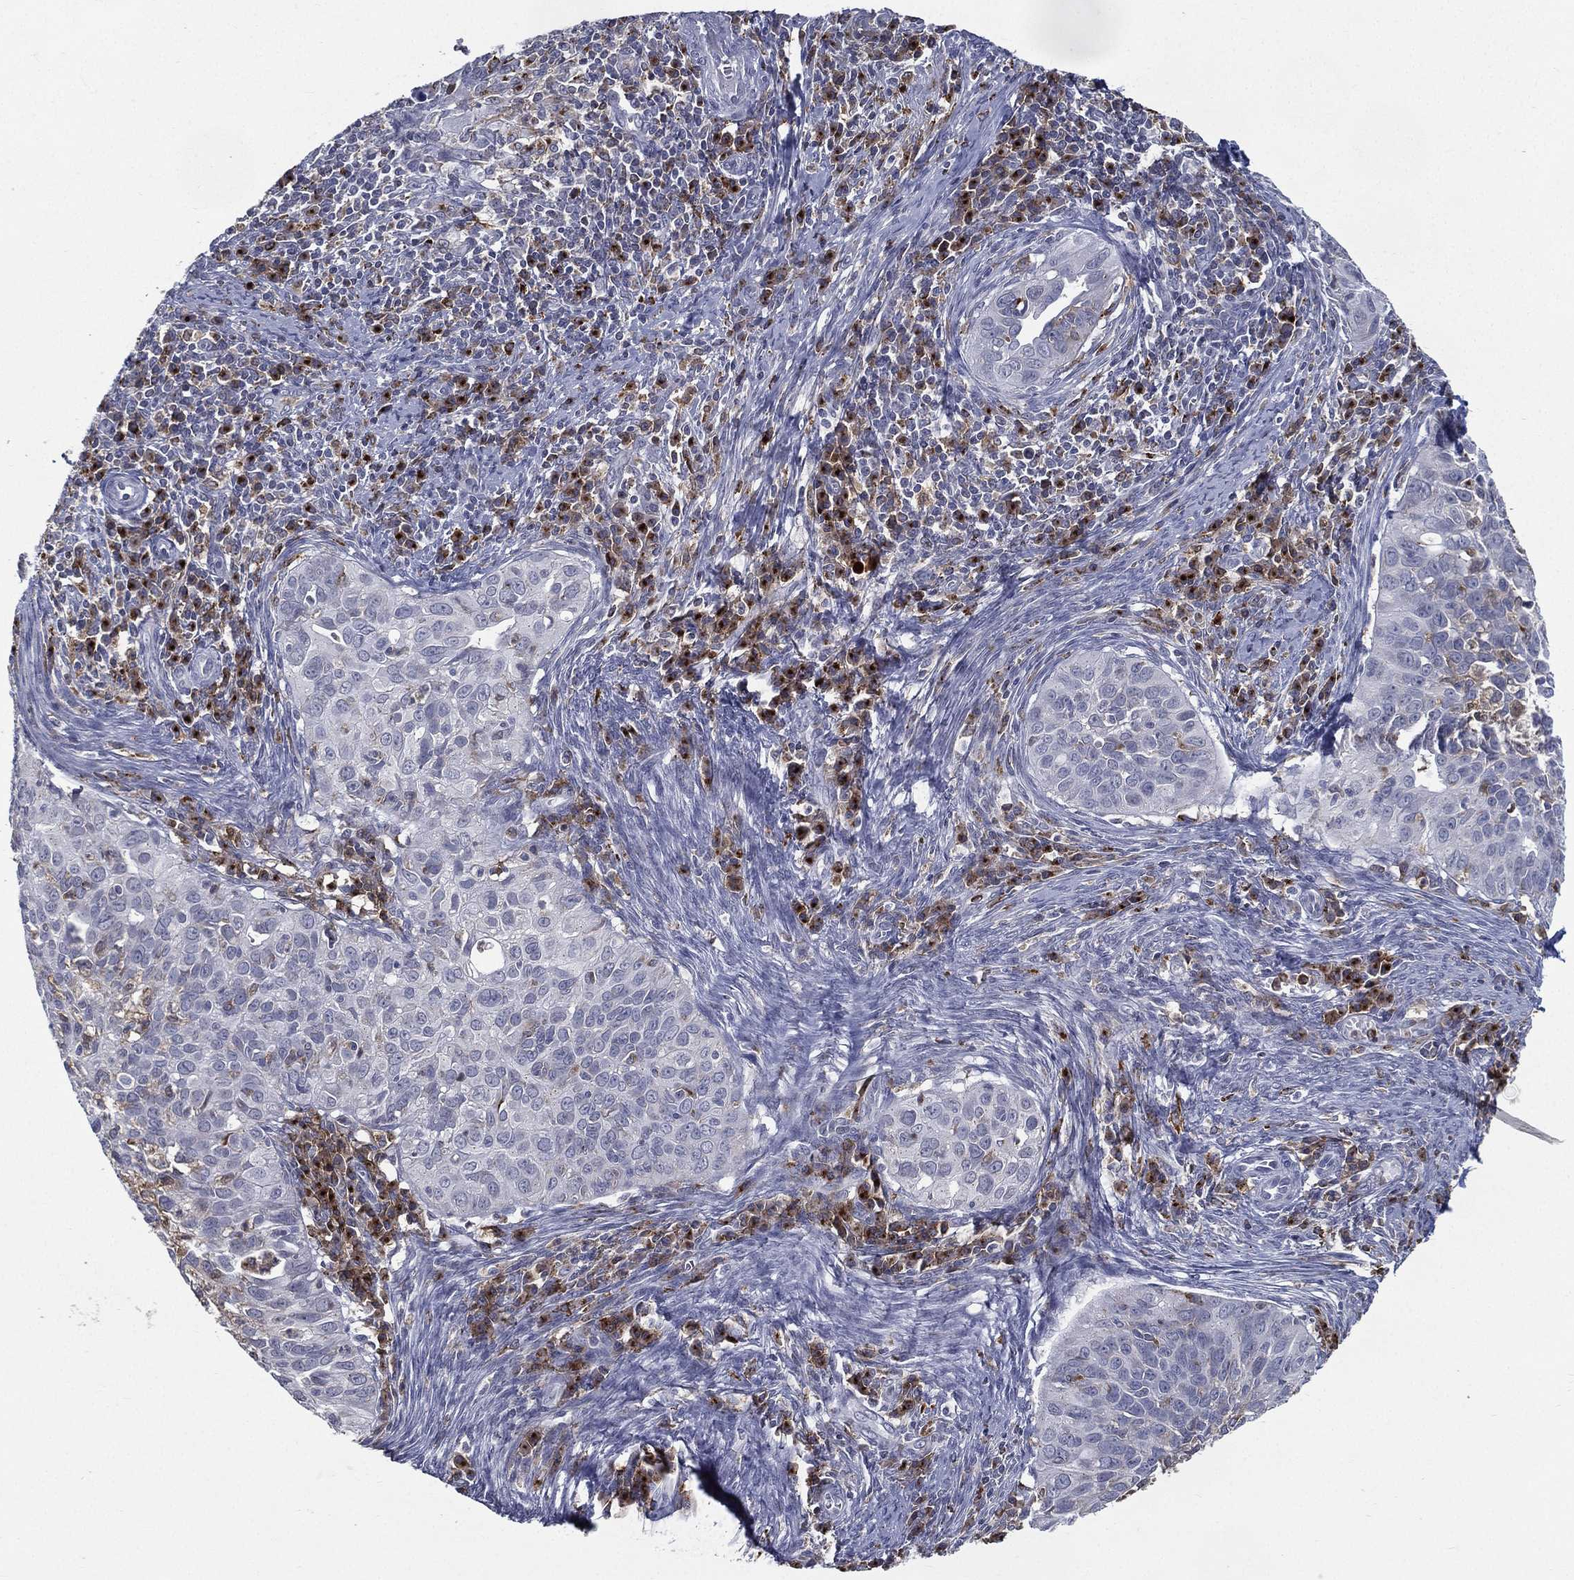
{"staining": {"intensity": "negative", "quantity": "none", "location": "none"}, "tissue": "cervical cancer", "cell_type": "Tumor cells", "image_type": "cancer", "snomed": [{"axis": "morphology", "description": "Squamous cell carcinoma, NOS"}, {"axis": "topography", "description": "Cervix"}], "caption": "Immunohistochemistry photomicrograph of squamous cell carcinoma (cervical) stained for a protein (brown), which reveals no expression in tumor cells.", "gene": "EVI2B", "patient": {"sex": "female", "age": 26}}